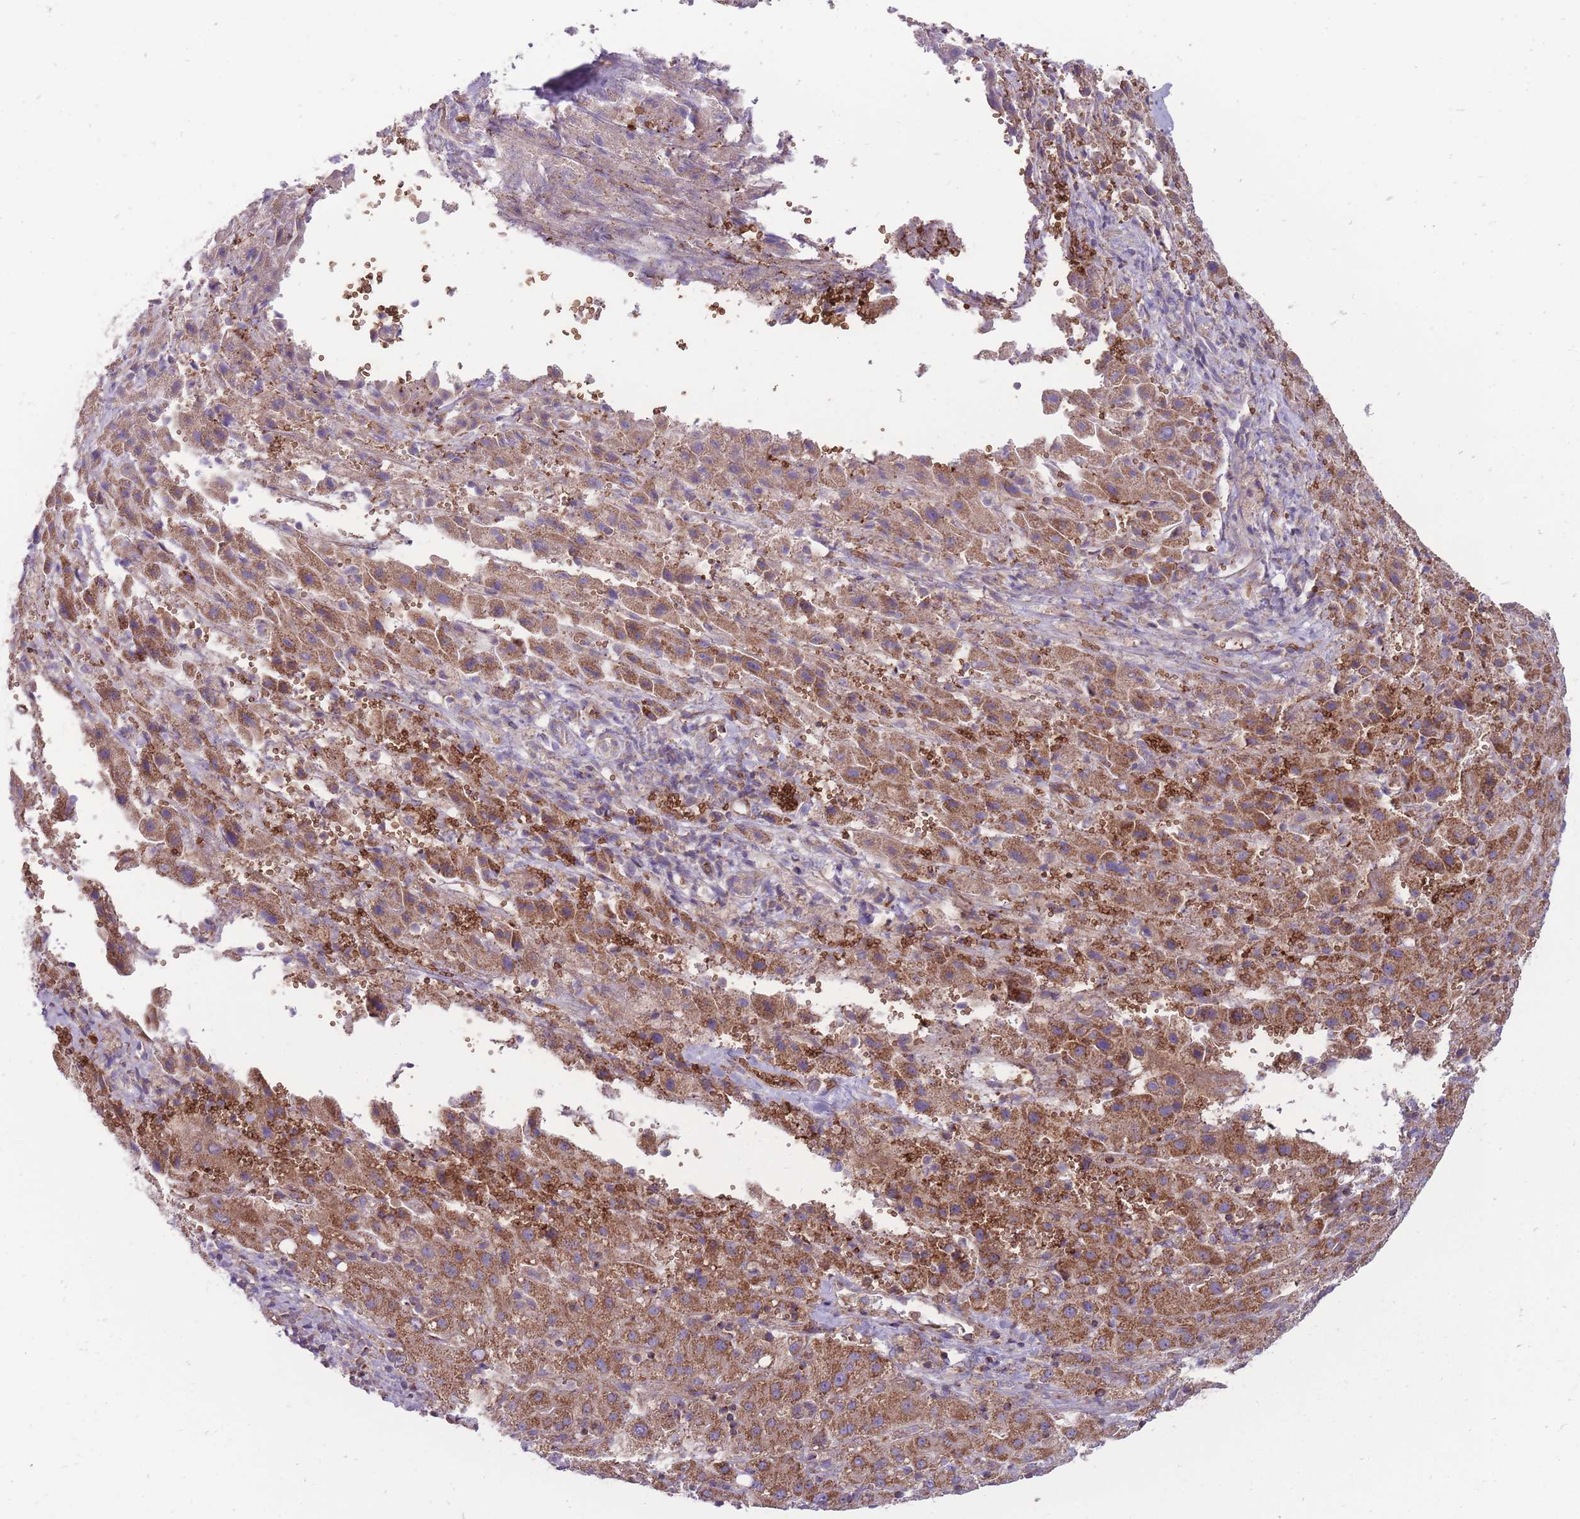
{"staining": {"intensity": "moderate", "quantity": ">75%", "location": "cytoplasmic/membranous"}, "tissue": "liver cancer", "cell_type": "Tumor cells", "image_type": "cancer", "snomed": [{"axis": "morphology", "description": "Carcinoma, Hepatocellular, NOS"}, {"axis": "topography", "description": "Liver"}], "caption": "The histopathology image exhibits staining of liver cancer (hepatocellular carcinoma), revealing moderate cytoplasmic/membranous protein staining (brown color) within tumor cells. The protein is stained brown, and the nuclei are stained in blue (DAB (3,3'-diaminobenzidine) IHC with brightfield microscopy, high magnification).", "gene": "ANKRD10", "patient": {"sex": "female", "age": 58}}